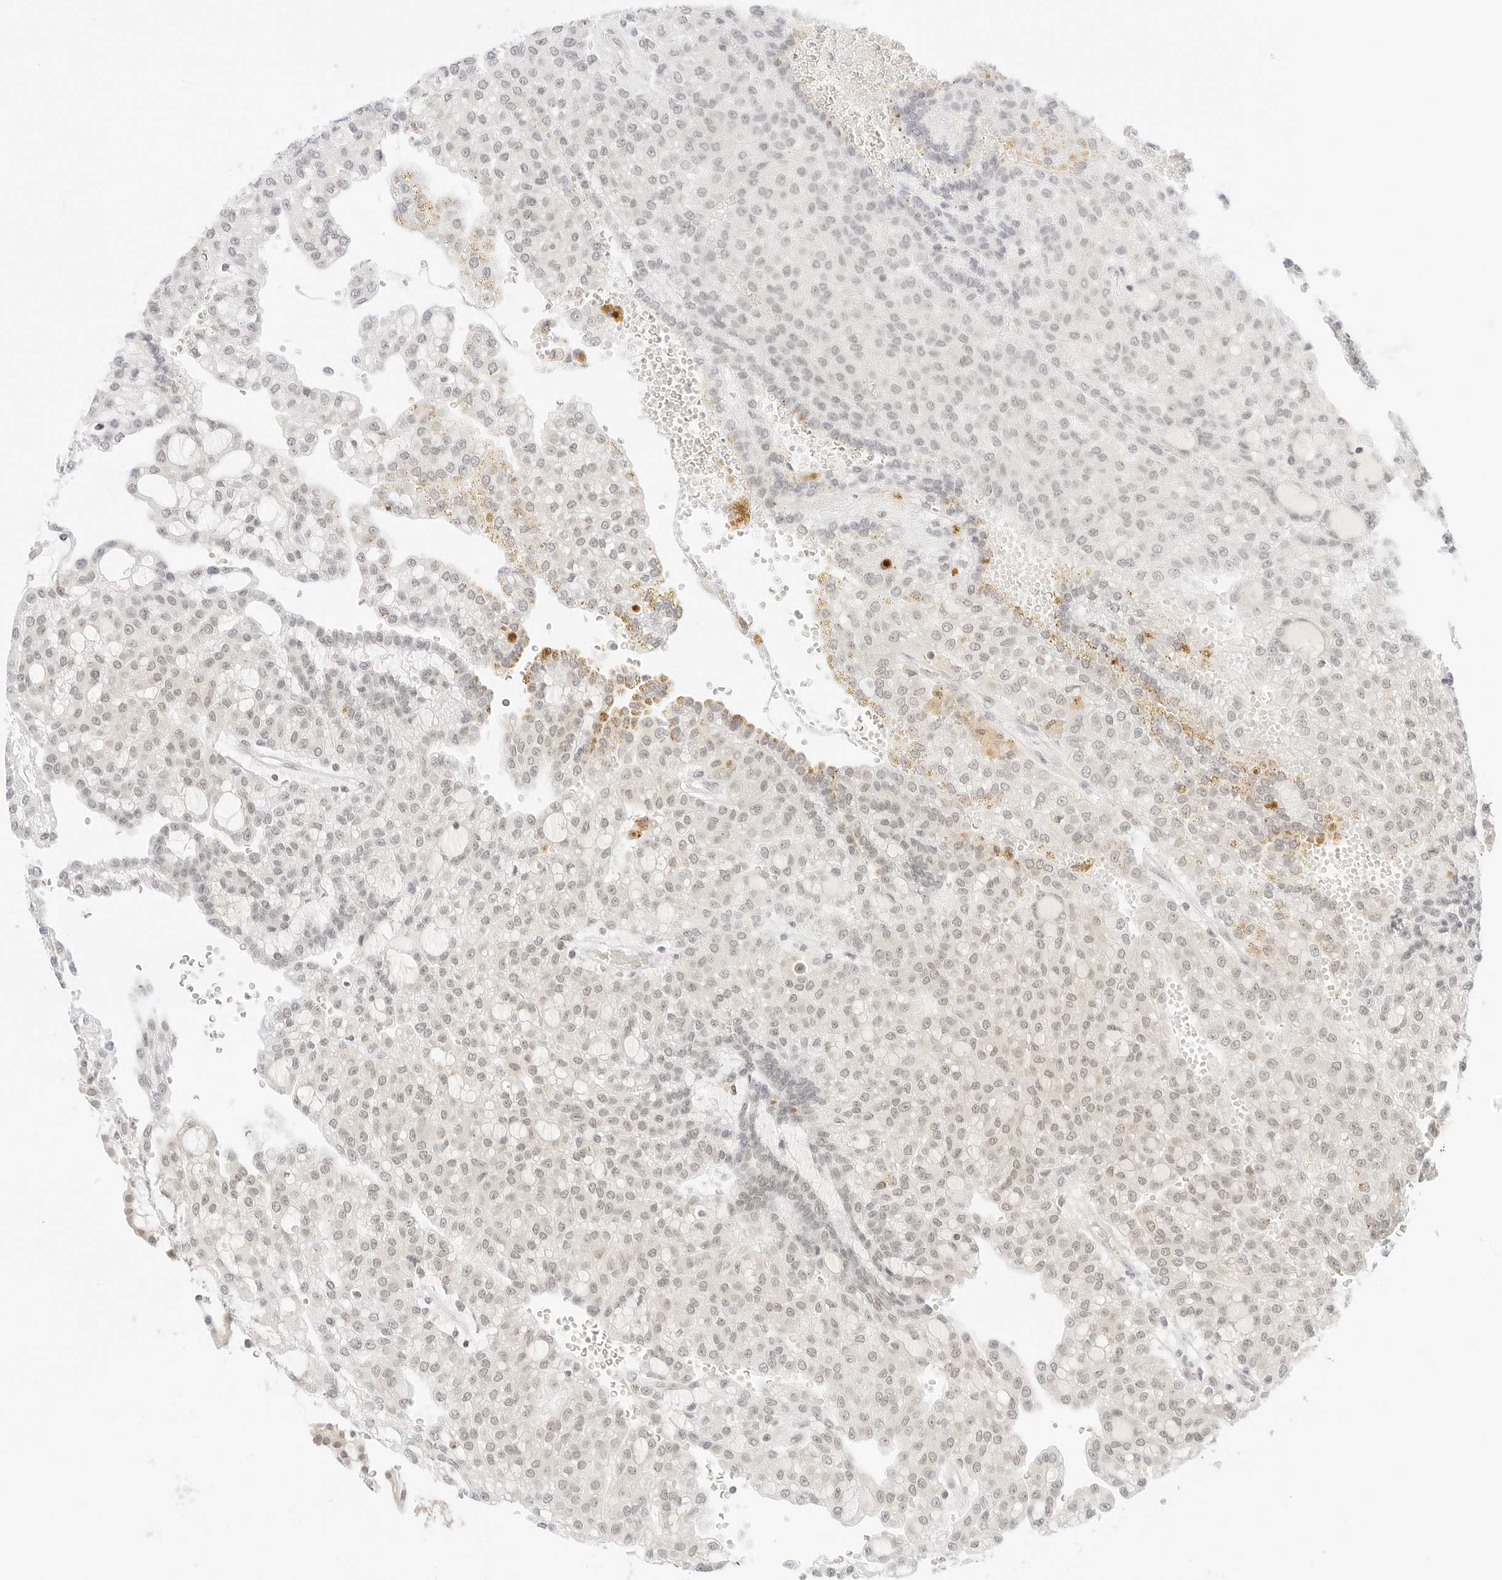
{"staining": {"intensity": "weak", "quantity": "<25%", "location": "nuclear"}, "tissue": "renal cancer", "cell_type": "Tumor cells", "image_type": "cancer", "snomed": [{"axis": "morphology", "description": "Adenocarcinoma, NOS"}, {"axis": "topography", "description": "Kidney"}], "caption": "Immunohistochemistry (IHC) of human renal cancer reveals no expression in tumor cells. The staining was performed using DAB to visualize the protein expression in brown, while the nuclei were stained in blue with hematoxylin (Magnification: 20x).", "gene": "POLR3C", "patient": {"sex": "male", "age": 63}}